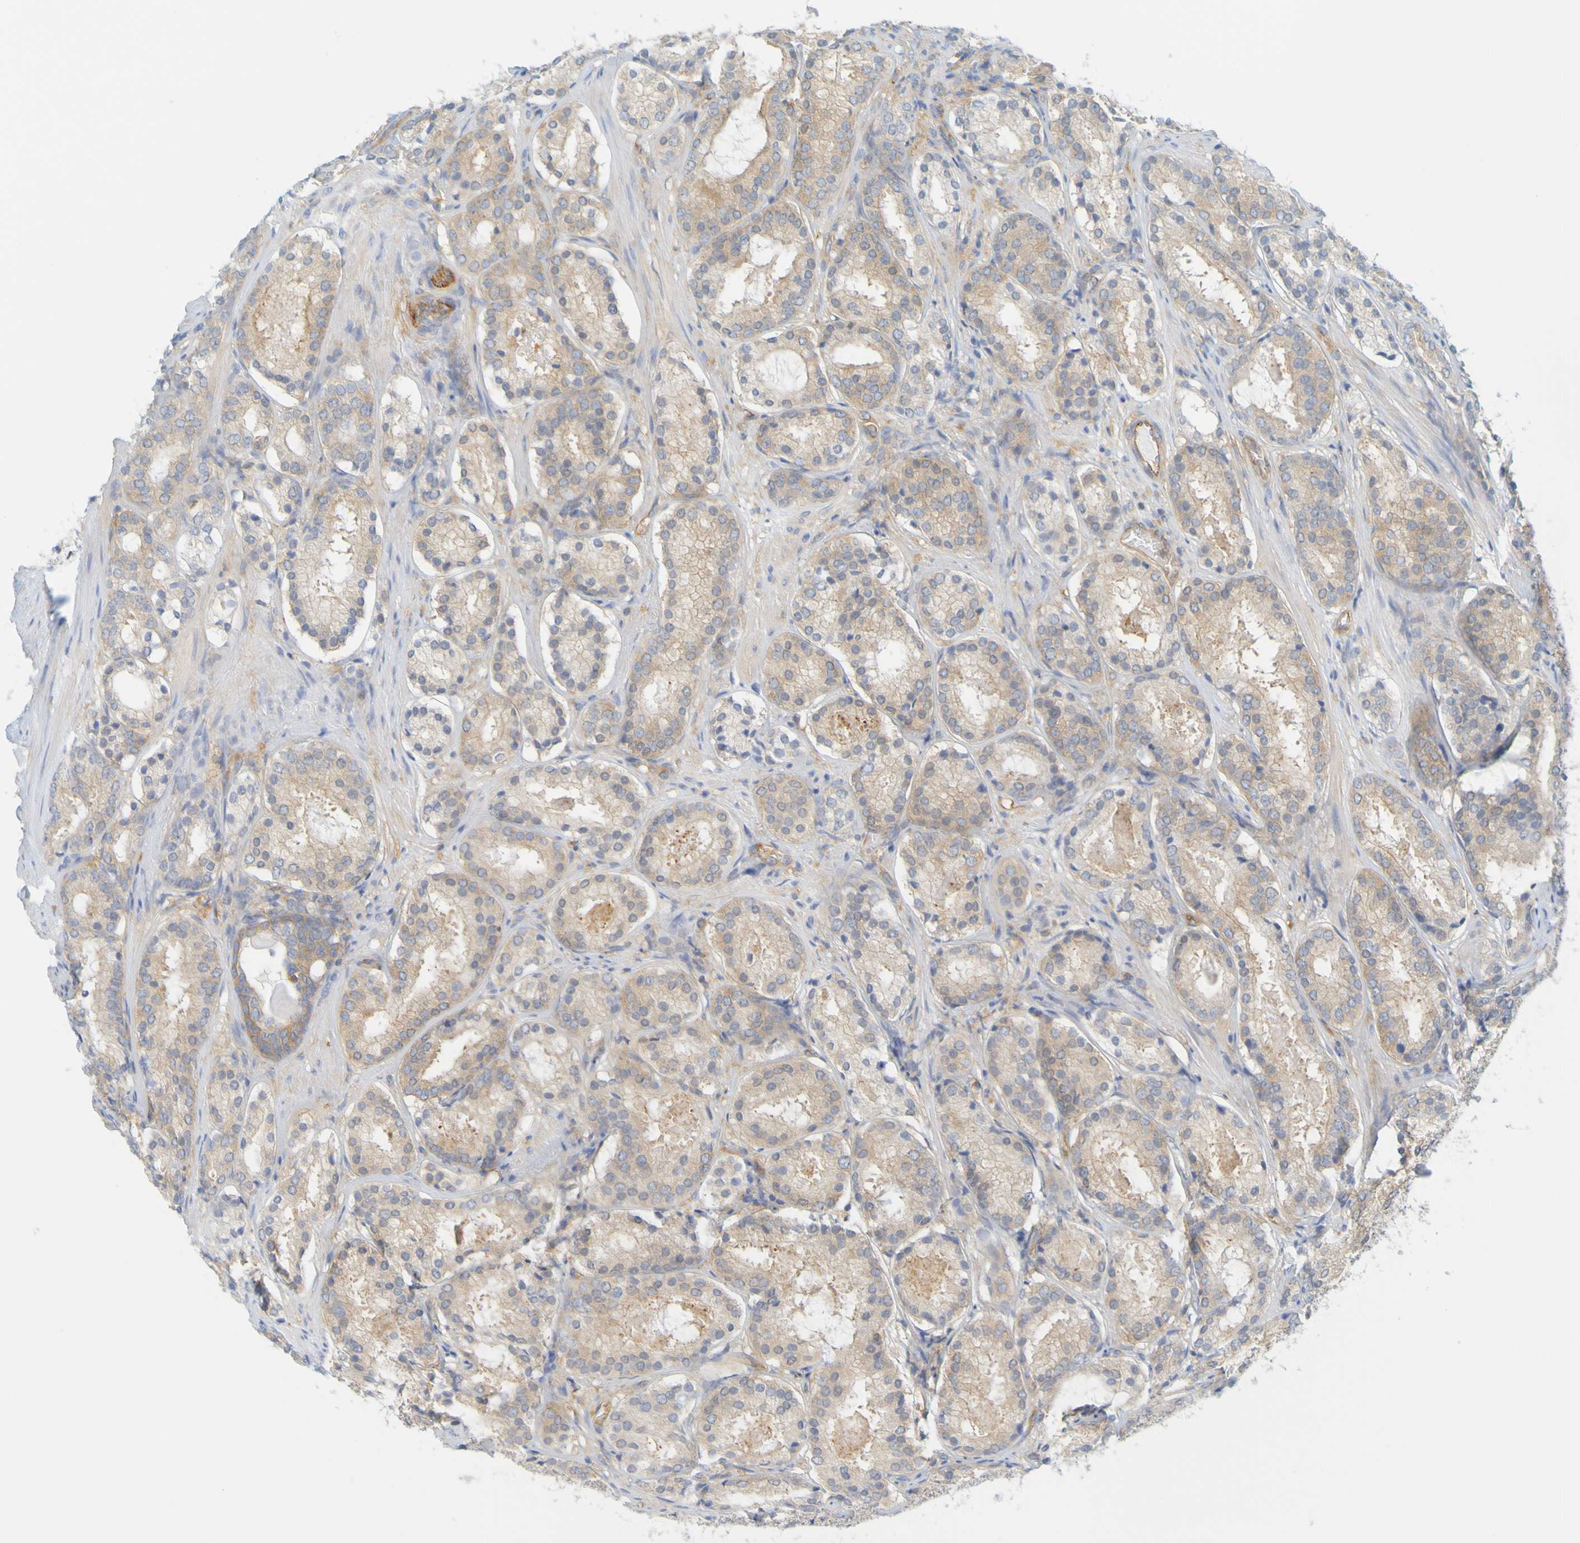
{"staining": {"intensity": "weak", "quantity": ">75%", "location": "cytoplasmic/membranous"}, "tissue": "prostate cancer", "cell_type": "Tumor cells", "image_type": "cancer", "snomed": [{"axis": "morphology", "description": "Adenocarcinoma, Low grade"}, {"axis": "topography", "description": "Prostate"}], "caption": "Immunohistochemistry micrograph of human prostate low-grade adenocarcinoma stained for a protein (brown), which demonstrates low levels of weak cytoplasmic/membranous staining in approximately >75% of tumor cells.", "gene": "APPL1", "patient": {"sex": "male", "age": 69}}